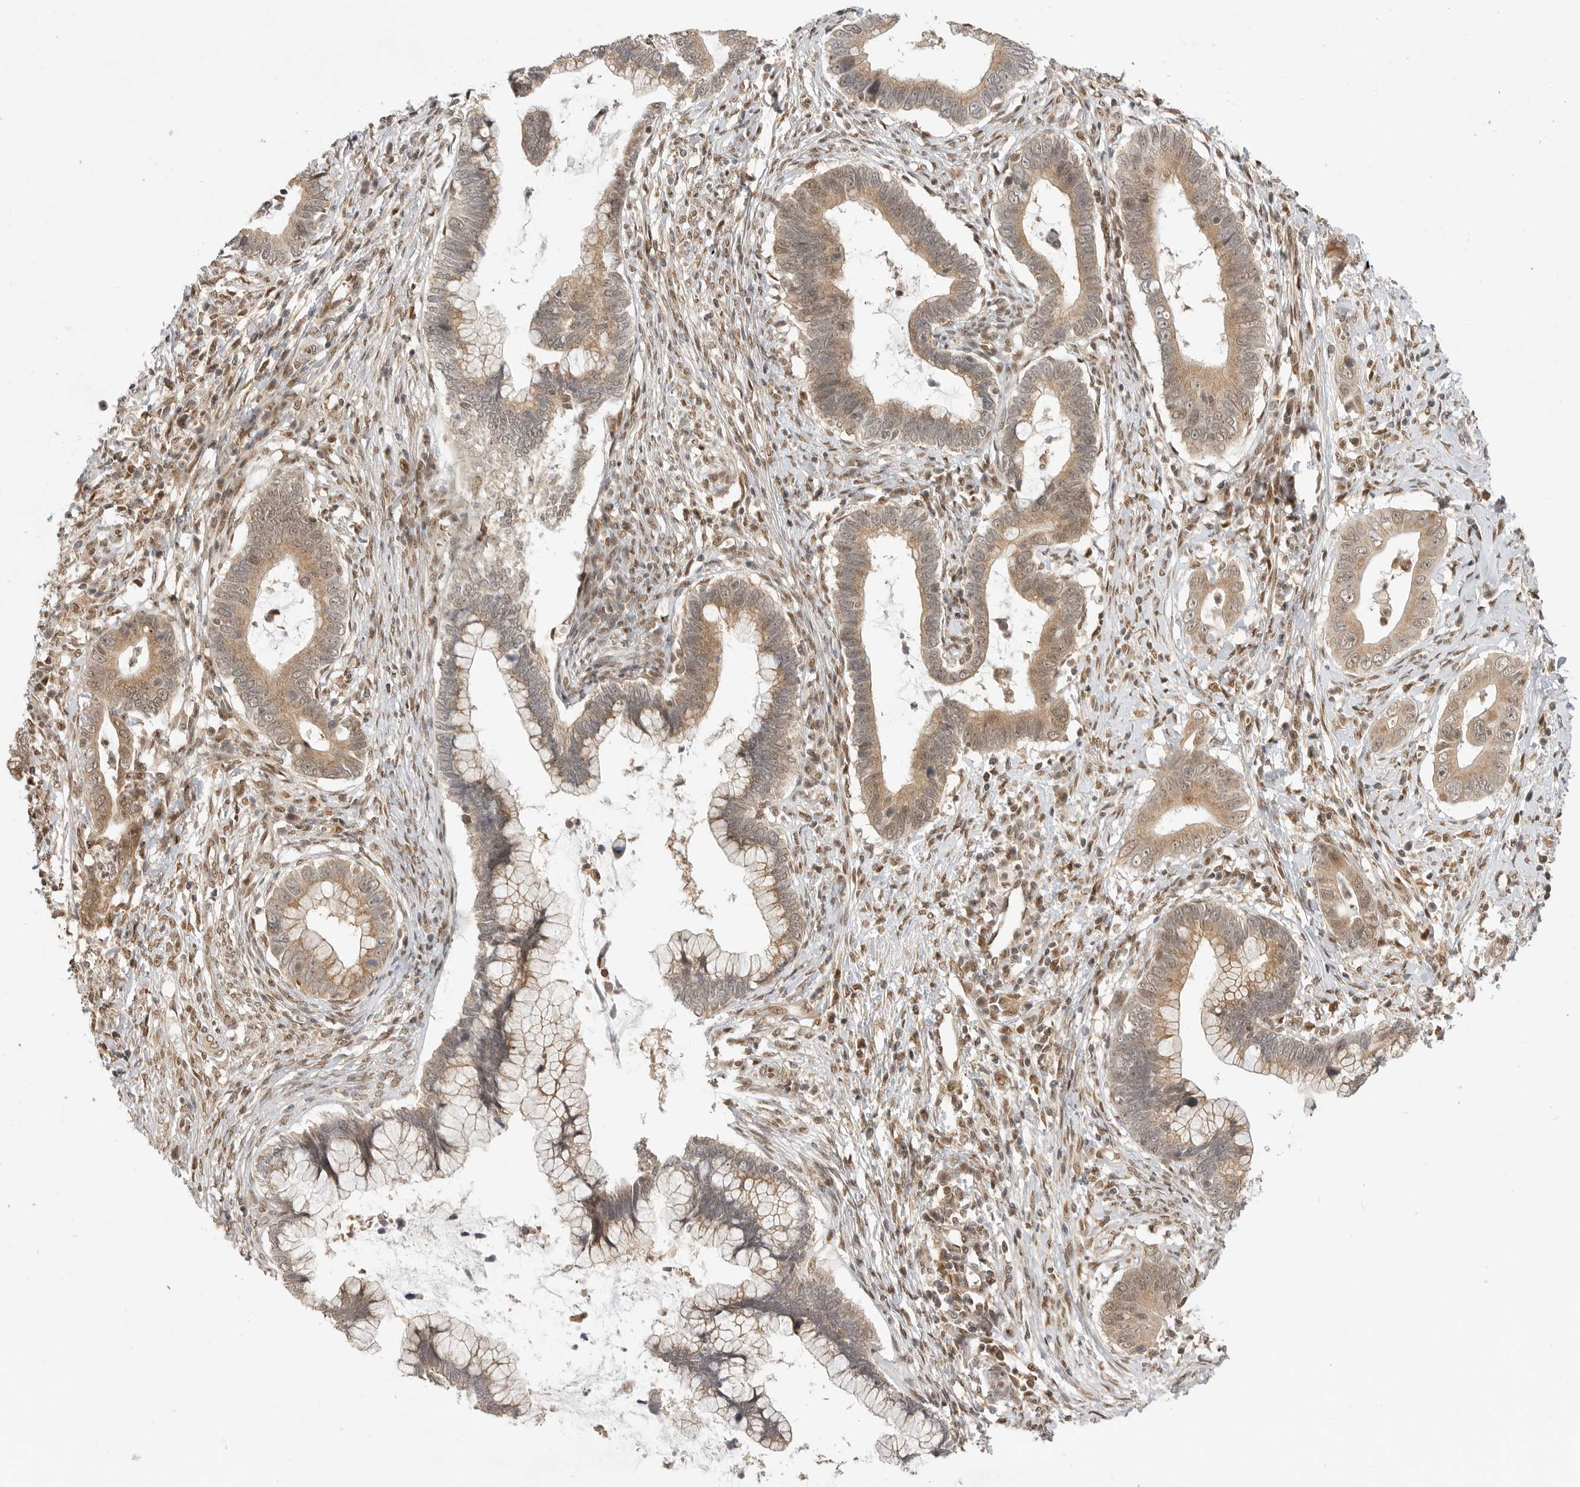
{"staining": {"intensity": "moderate", "quantity": ">75%", "location": "cytoplasmic/membranous,nuclear"}, "tissue": "cervical cancer", "cell_type": "Tumor cells", "image_type": "cancer", "snomed": [{"axis": "morphology", "description": "Adenocarcinoma, NOS"}, {"axis": "topography", "description": "Cervix"}], "caption": "Cervical cancer stained with DAB (3,3'-diaminobenzidine) IHC demonstrates medium levels of moderate cytoplasmic/membranous and nuclear staining in approximately >75% of tumor cells. The staining was performed using DAB (3,3'-diaminobenzidine), with brown indicating positive protein expression. Nuclei are stained blue with hematoxylin.", "gene": "ALKAL1", "patient": {"sex": "female", "age": 44}}